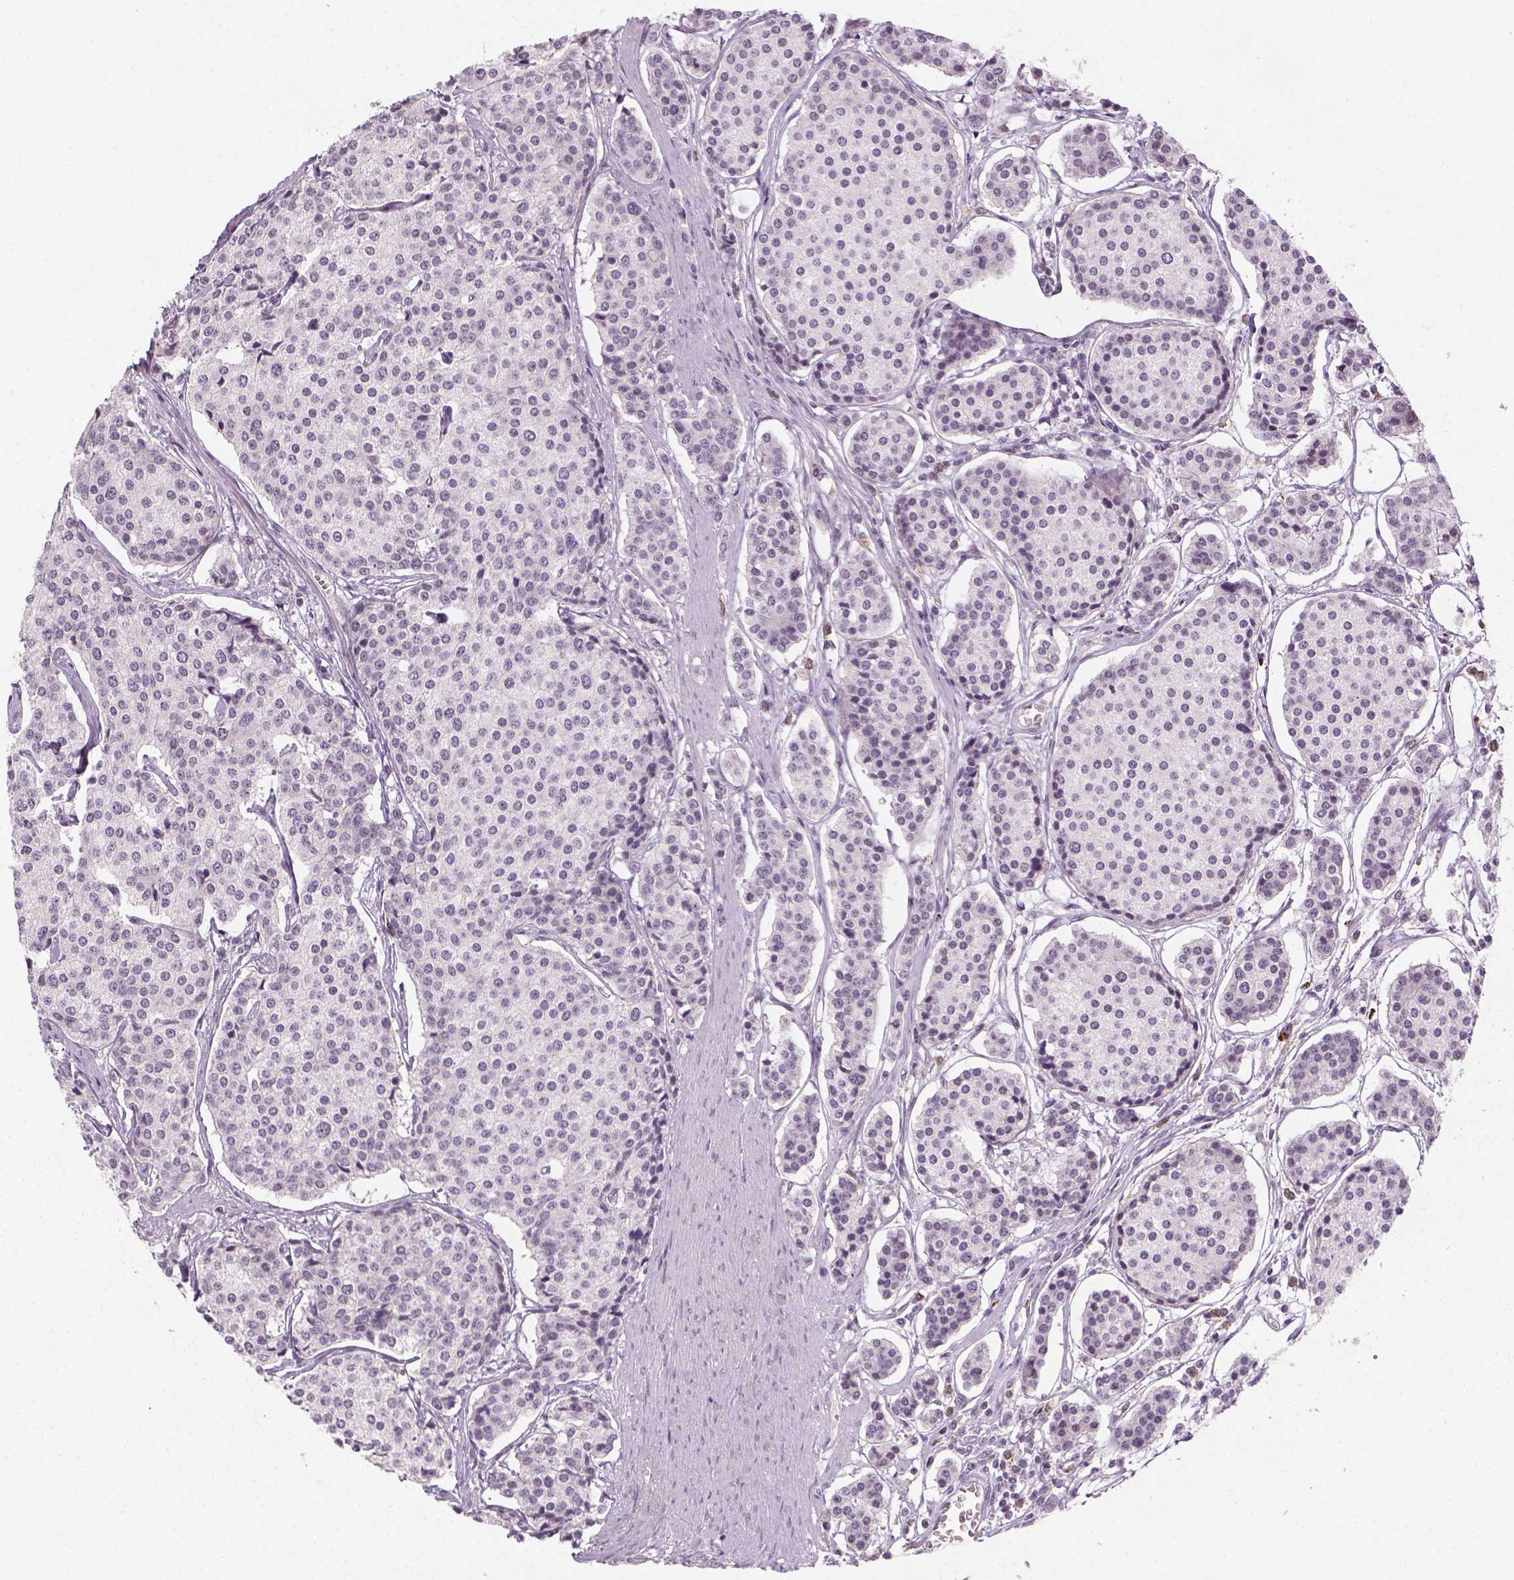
{"staining": {"intensity": "negative", "quantity": "none", "location": "none"}, "tissue": "carcinoid", "cell_type": "Tumor cells", "image_type": "cancer", "snomed": [{"axis": "morphology", "description": "Carcinoid, malignant, NOS"}, {"axis": "topography", "description": "Small intestine"}], "caption": "Carcinoid (malignant) was stained to show a protein in brown. There is no significant staining in tumor cells.", "gene": "MAGEB3", "patient": {"sex": "female", "age": 65}}